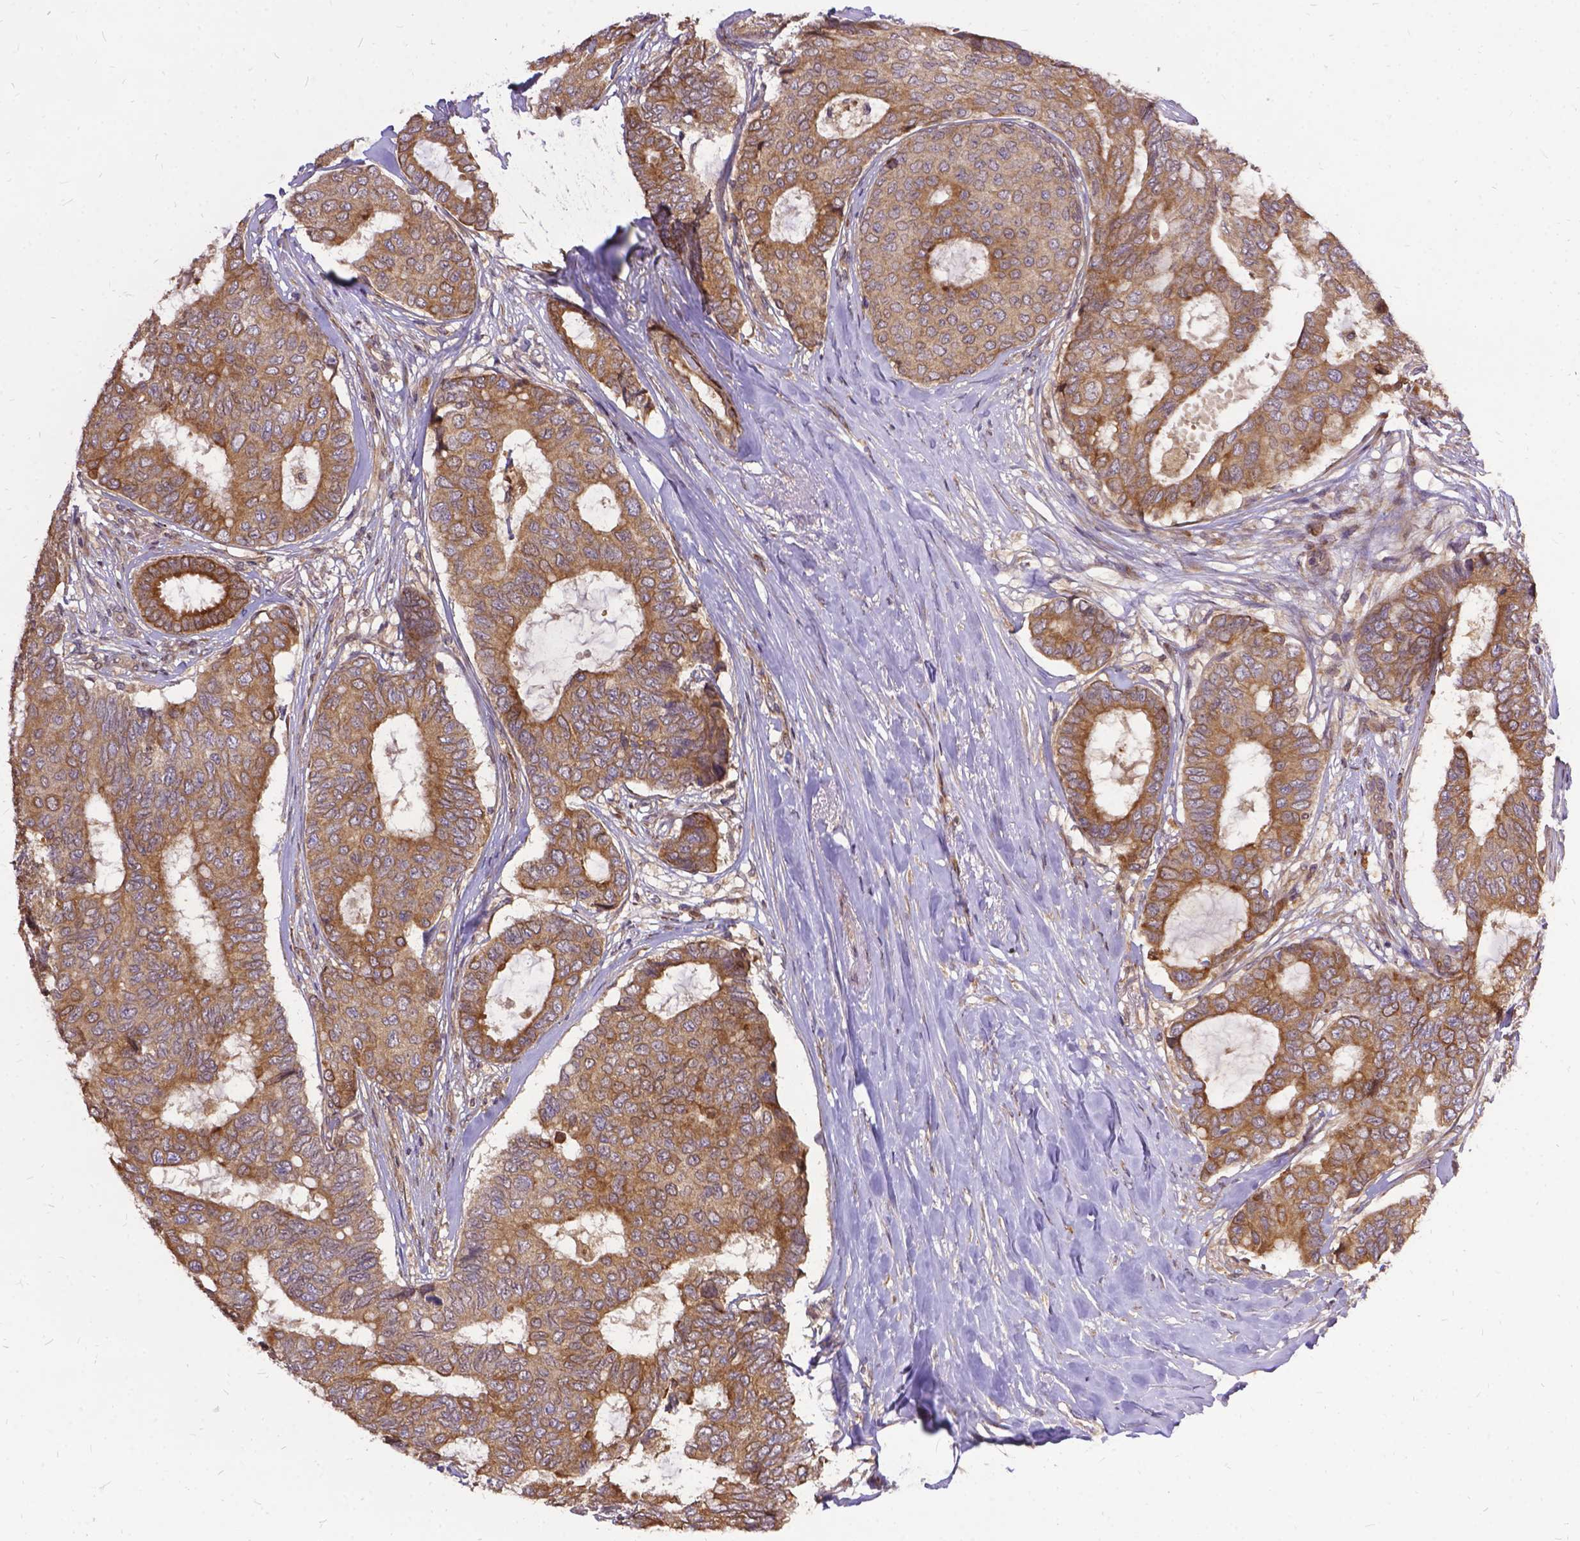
{"staining": {"intensity": "weak", "quantity": ">75%", "location": "cytoplasmic/membranous"}, "tissue": "breast cancer", "cell_type": "Tumor cells", "image_type": "cancer", "snomed": [{"axis": "morphology", "description": "Duct carcinoma"}, {"axis": "topography", "description": "Breast"}], "caption": "DAB (3,3'-diaminobenzidine) immunohistochemical staining of human invasive ductal carcinoma (breast) exhibits weak cytoplasmic/membranous protein staining in about >75% of tumor cells.", "gene": "DENND6A", "patient": {"sex": "female", "age": 75}}